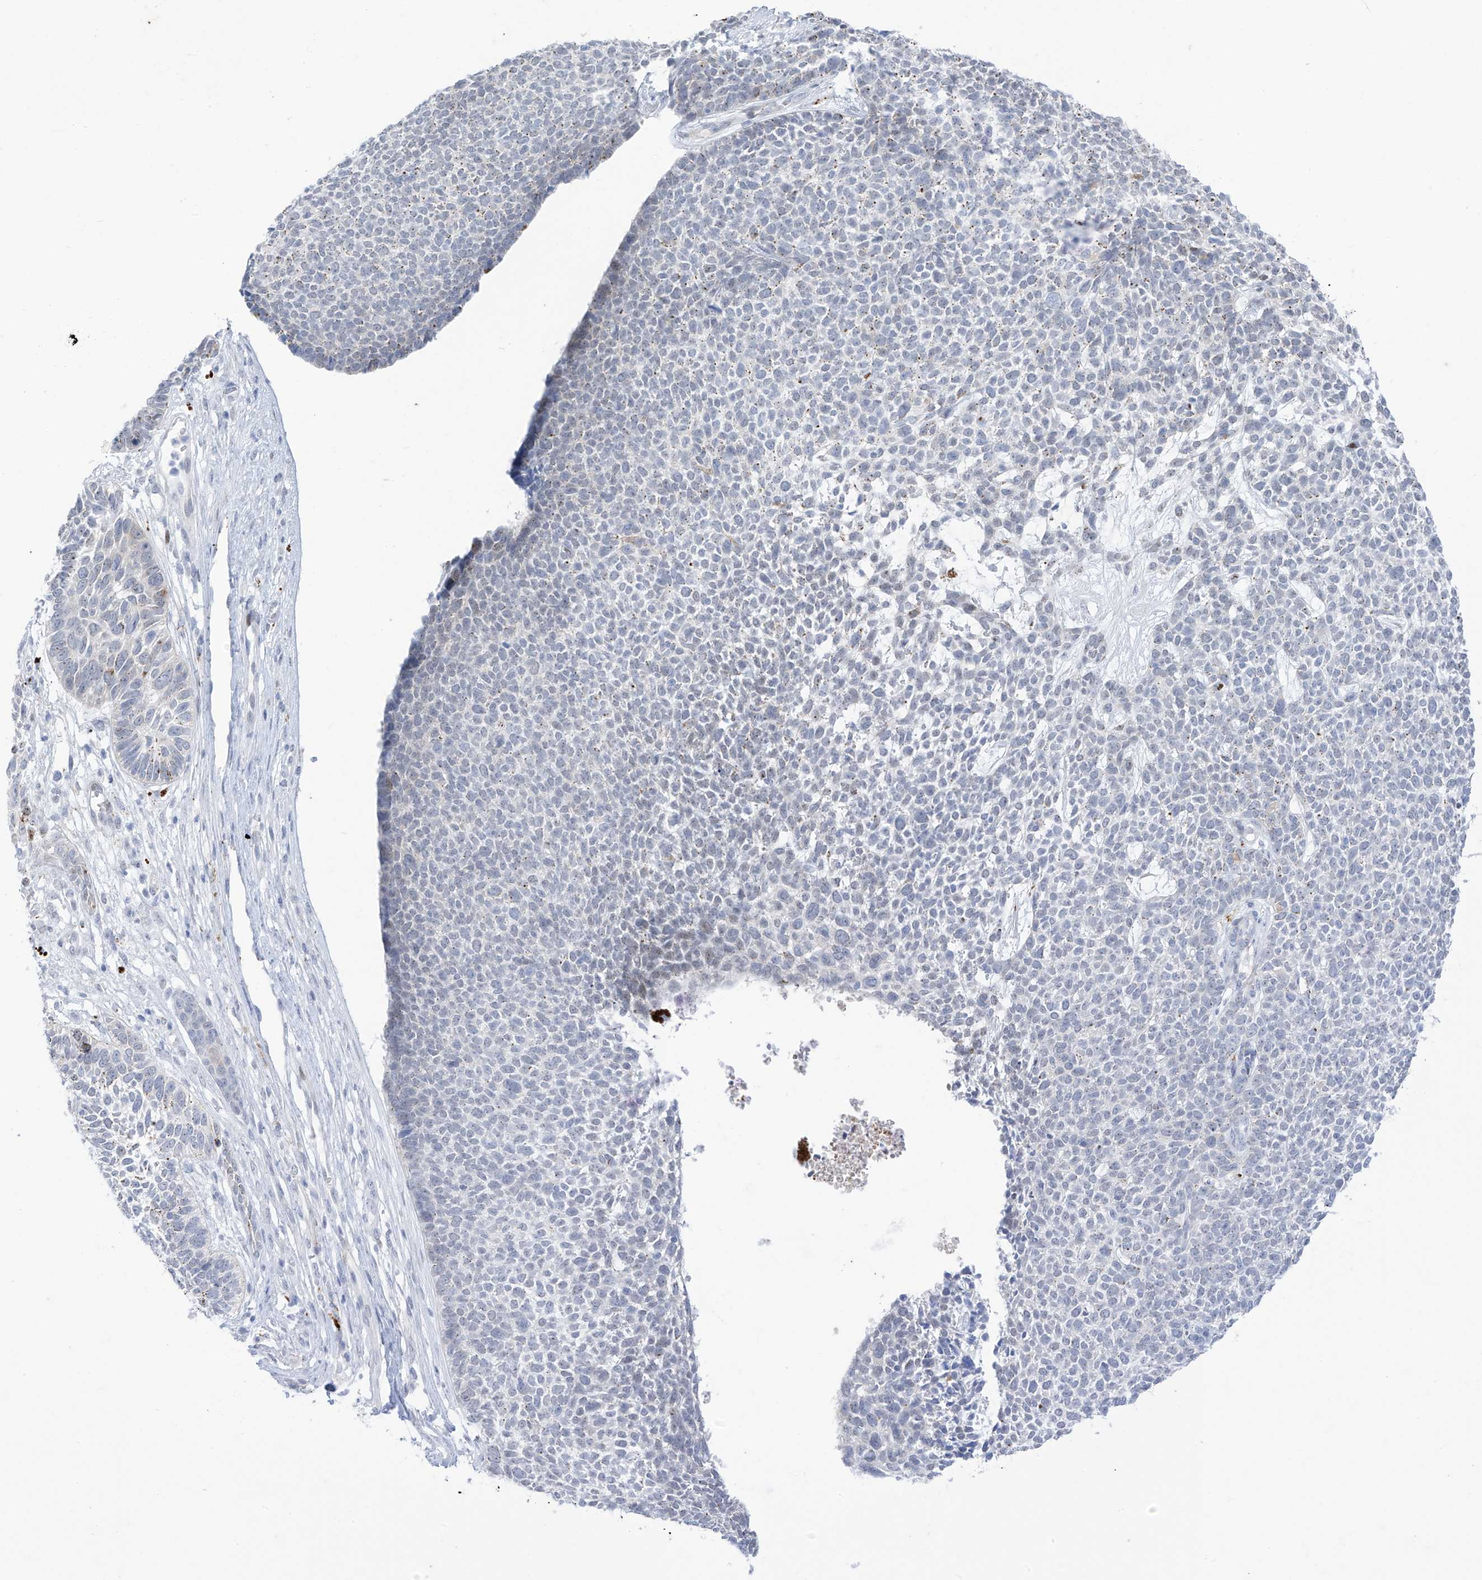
{"staining": {"intensity": "negative", "quantity": "none", "location": "none"}, "tissue": "skin cancer", "cell_type": "Tumor cells", "image_type": "cancer", "snomed": [{"axis": "morphology", "description": "Basal cell carcinoma"}, {"axis": "topography", "description": "Skin"}], "caption": "An IHC micrograph of skin basal cell carcinoma is shown. There is no staining in tumor cells of skin basal cell carcinoma. Brightfield microscopy of immunohistochemistry stained with DAB (3,3'-diaminobenzidine) (brown) and hematoxylin (blue), captured at high magnification.", "gene": "PSPH", "patient": {"sex": "female", "age": 84}}